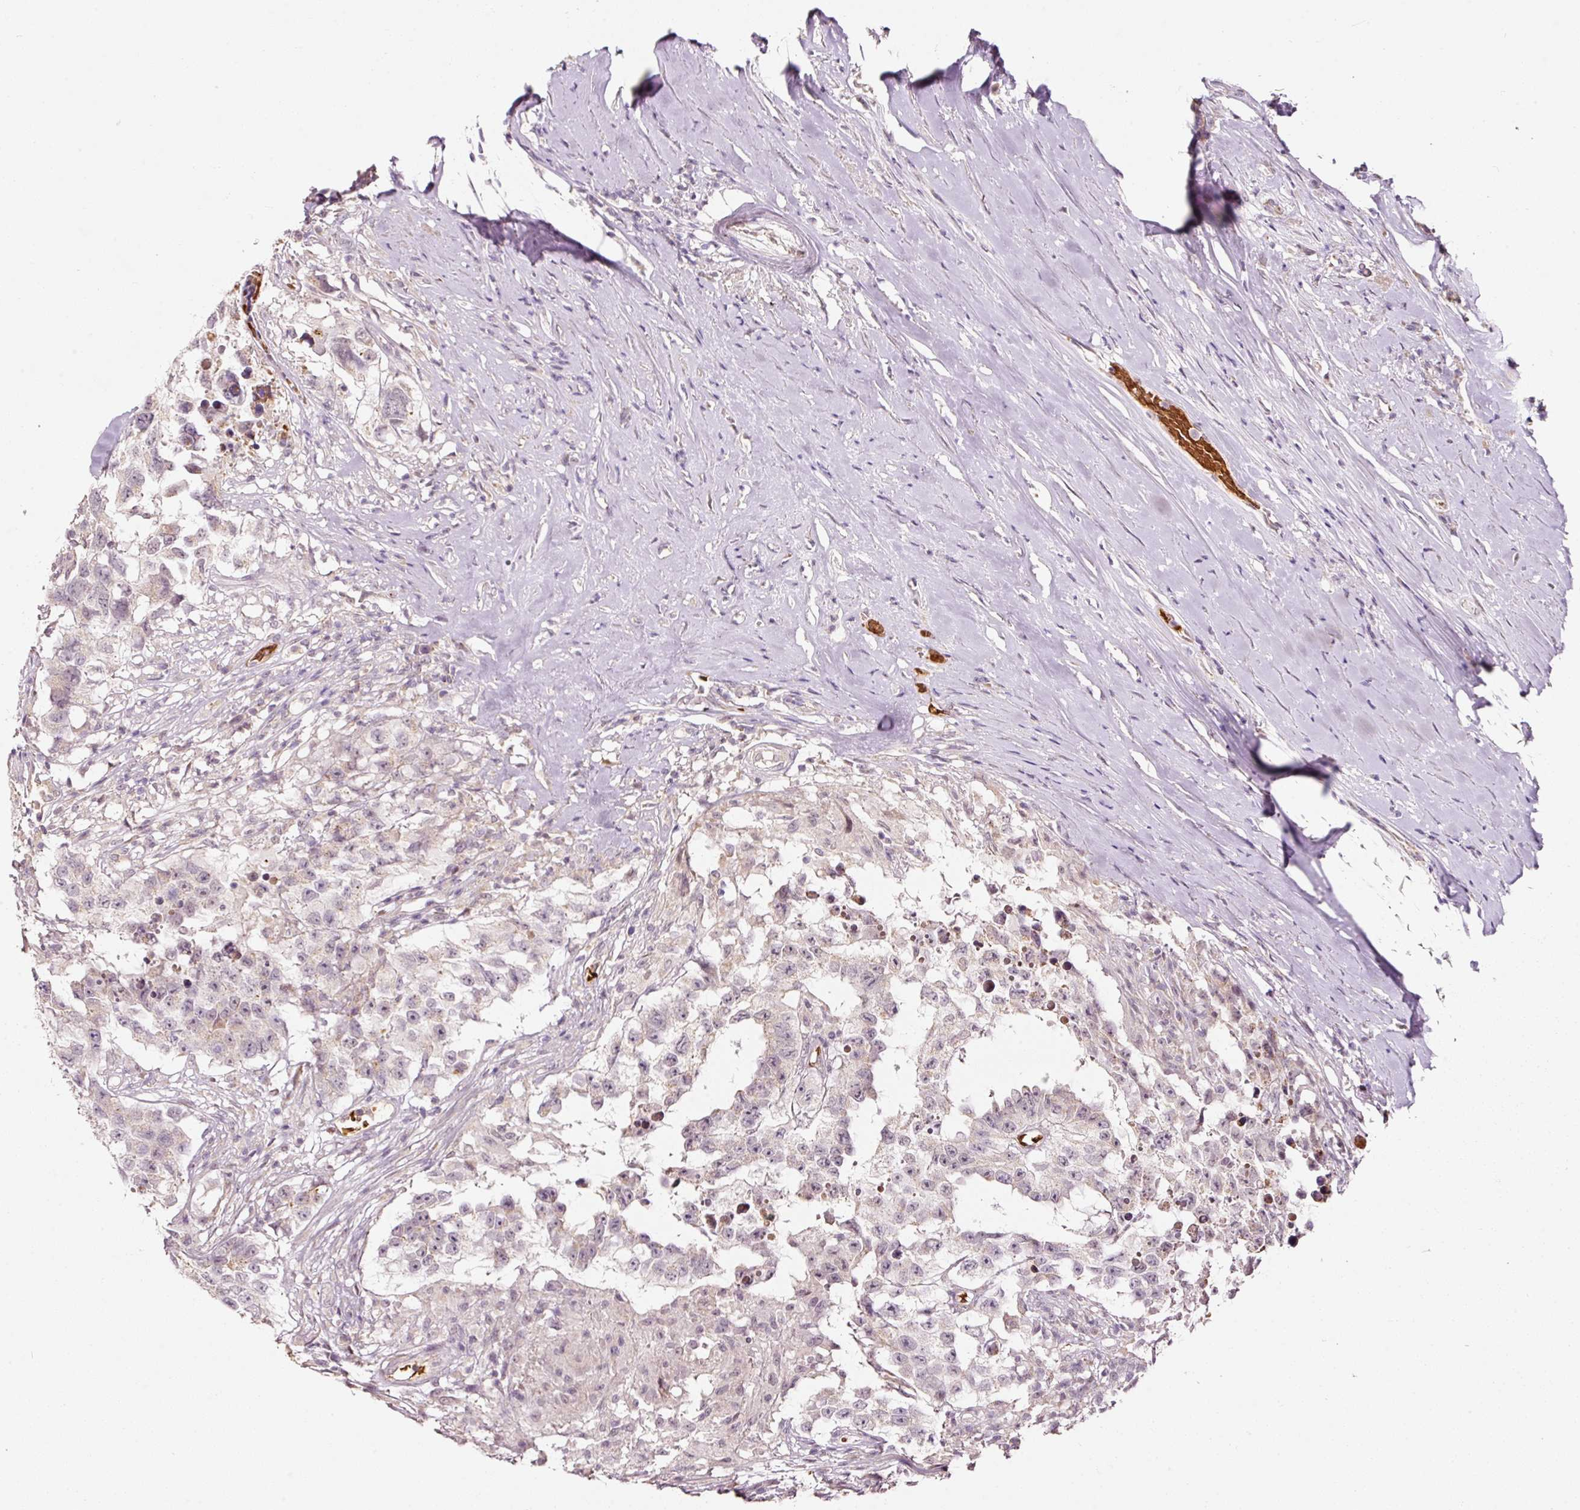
{"staining": {"intensity": "negative", "quantity": "none", "location": "none"}, "tissue": "testis cancer", "cell_type": "Tumor cells", "image_type": "cancer", "snomed": [{"axis": "morphology", "description": "Carcinoma, Embryonal, NOS"}, {"axis": "topography", "description": "Testis"}], "caption": "The histopathology image demonstrates no staining of tumor cells in testis cancer.", "gene": "ZNF460", "patient": {"sex": "male", "age": 83}}